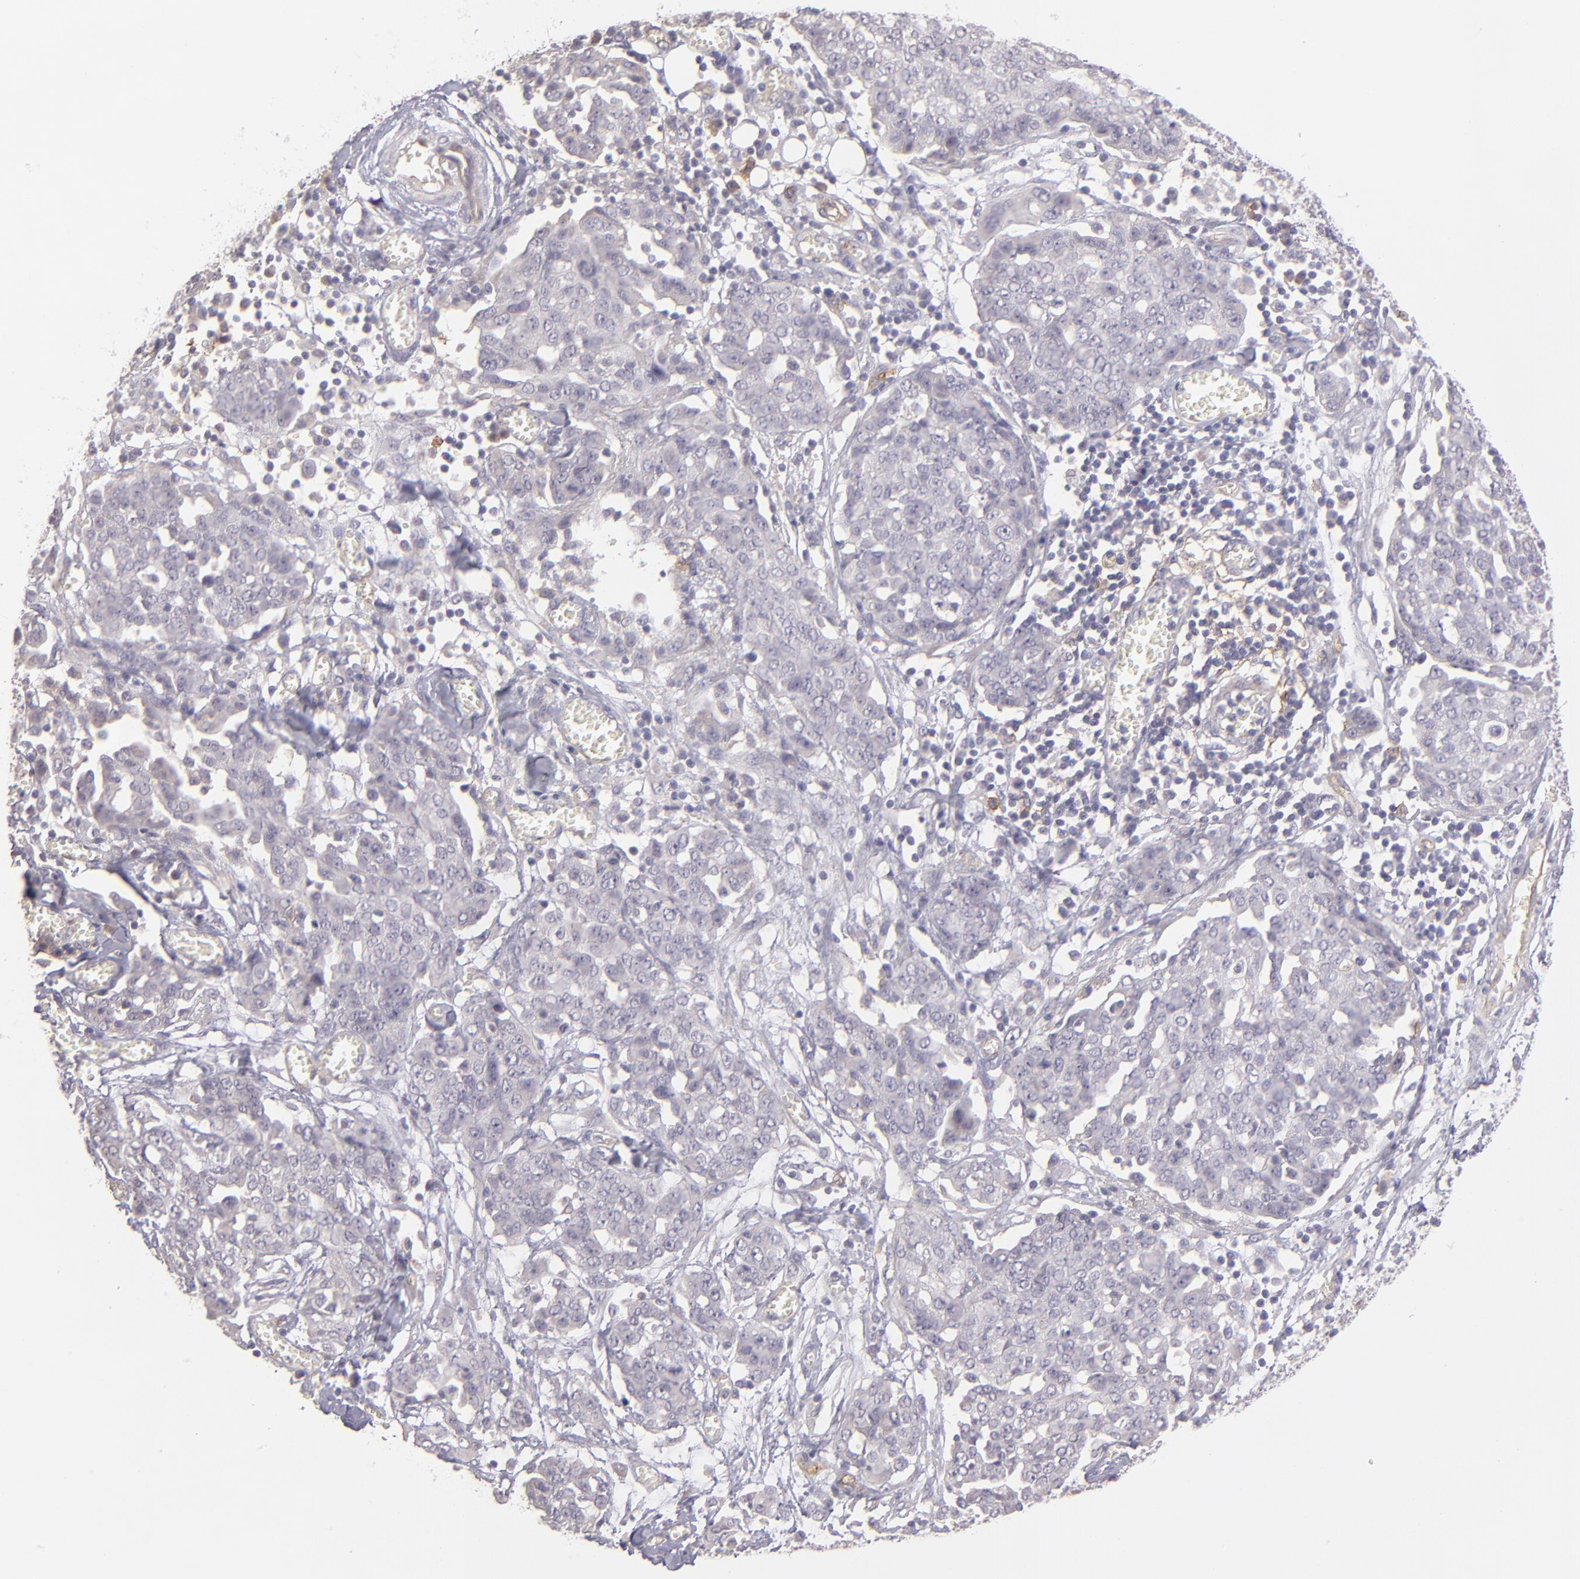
{"staining": {"intensity": "negative", "quantity": "none", "location": "none"}, "tissue": "ovarian cancer", "cell_type": "Tumor cells", "image_type": "cancer", "snomed": [{"axis": "morphology", "description": "Cystadenocarcinoma, serous, NOS"}, {"axis": "topography", "description": "Soft tissue"}, {"axis": "topography", "description": "Ovary"}], "caption": "An image of human serous cystadenocarcinoma (ovarian) is negative for staining in tumor cells.", "gene": "THBD", "patient": {"sex": "female", "age": 57}}